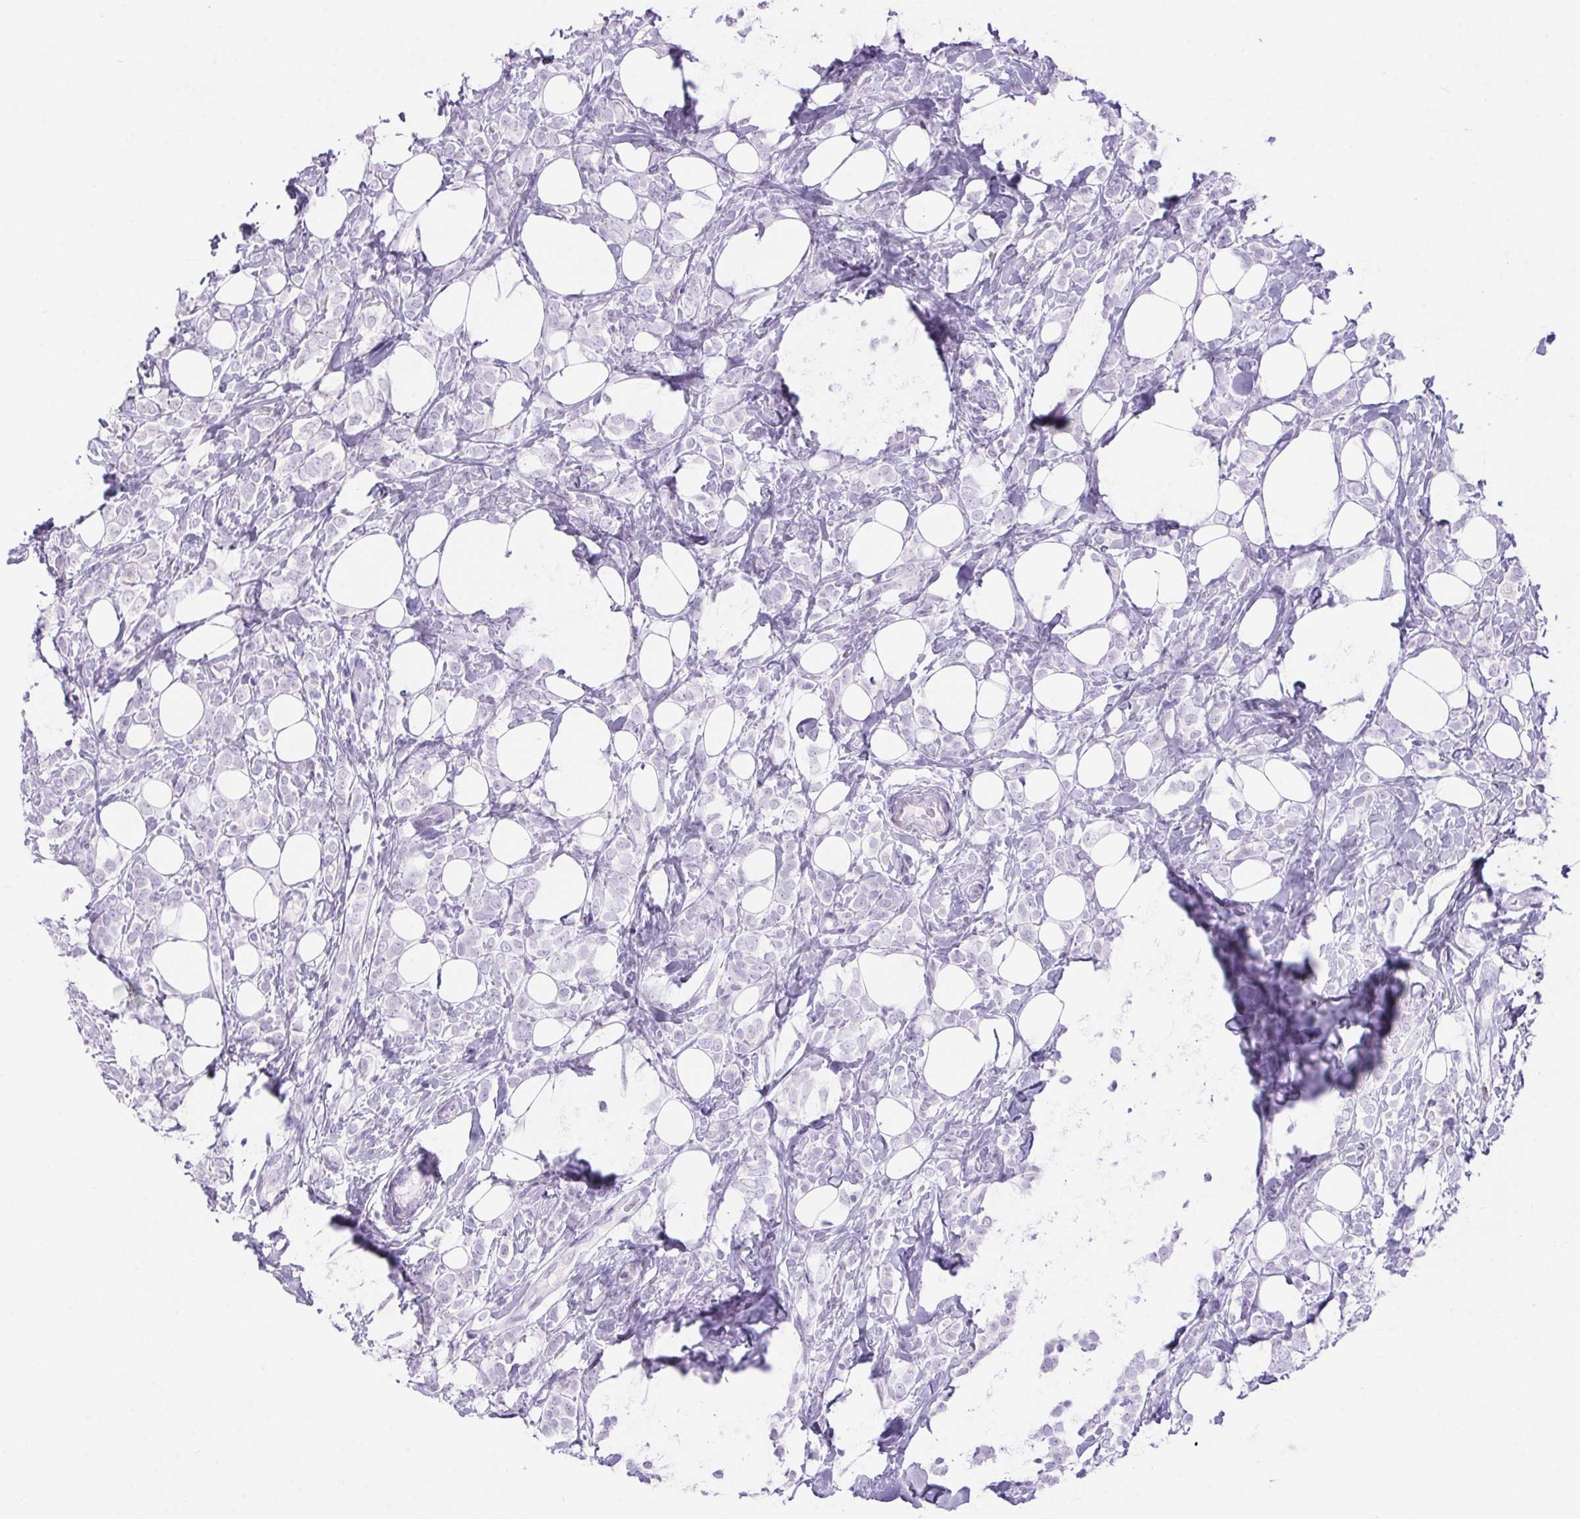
{"staining": {"intensity": "negative", "quantity": "none", "location": "none"}, "tissue": "breast cancer", "cell_type": "Tumor cells", "image_type": "cancer", "snomed": [{"axis": "morphology", "description": "Lobular carcinoma"}, {"axis": "topography", "description": "Breast"}], "caption": "Human breast lobular carcinoma stained for a protein using immunohistochemistry exhibits no positivity in tumor cells.", "gene": "ERP27", "patient": {"sex": "female", "age": 49}}